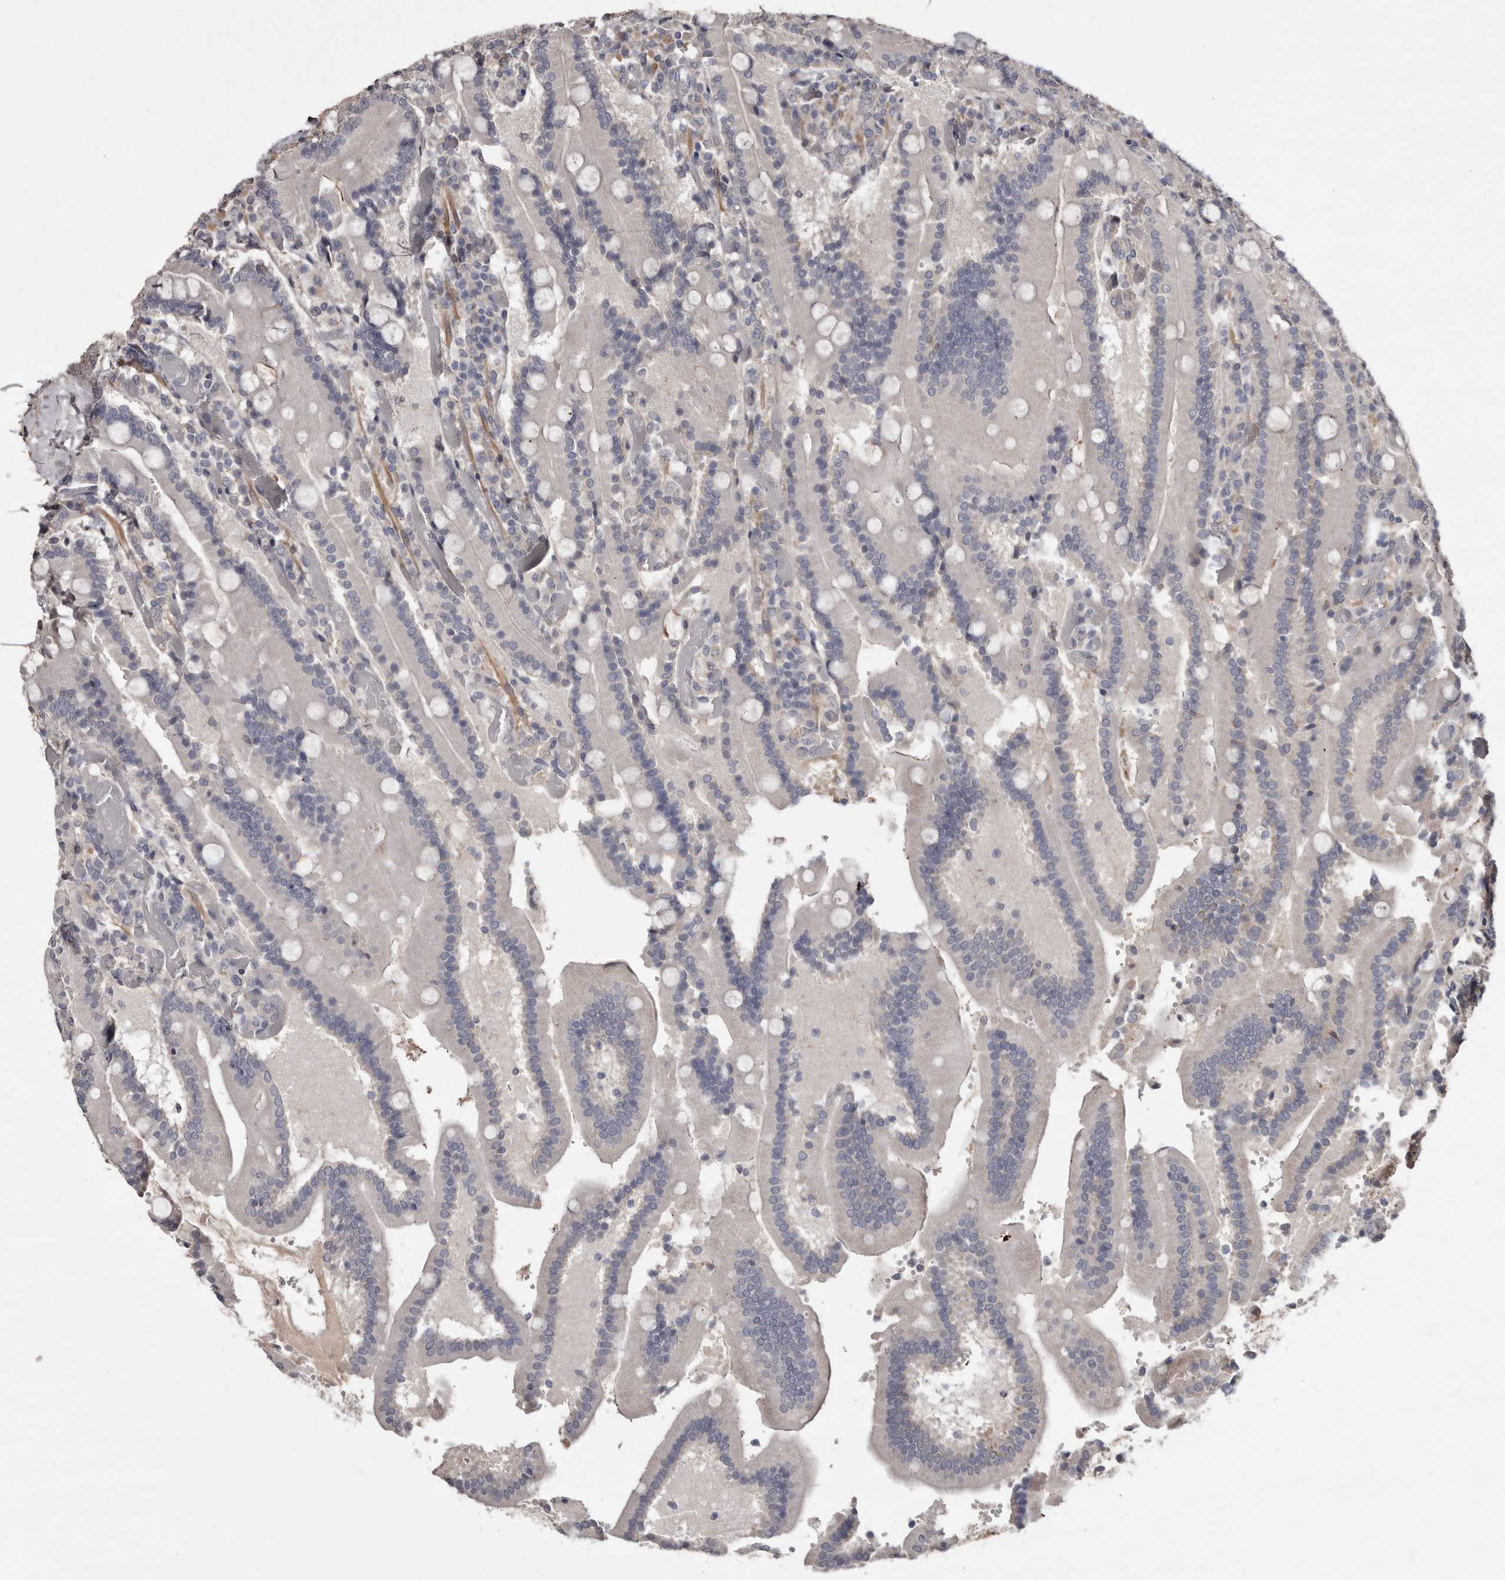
{"staining": {"intensity": "weak", "quantity": "<25%", "location": "cytoplasmic/membranous"}, "tissue": "duodenum", "cell_type": "Glandular cells", "image_type": "normal", "snomed": [{"axis": "morphology", "description": "Normal tissue, NOS"}, {"axis": "topography", "description": "Duodenum"}], "caption": "This is an immunohistochemistry image of normal duodenum. There is no expression in glandular cells.", "gene": "CYP1B1", "patient": {"sex": "female", "age": 62}}